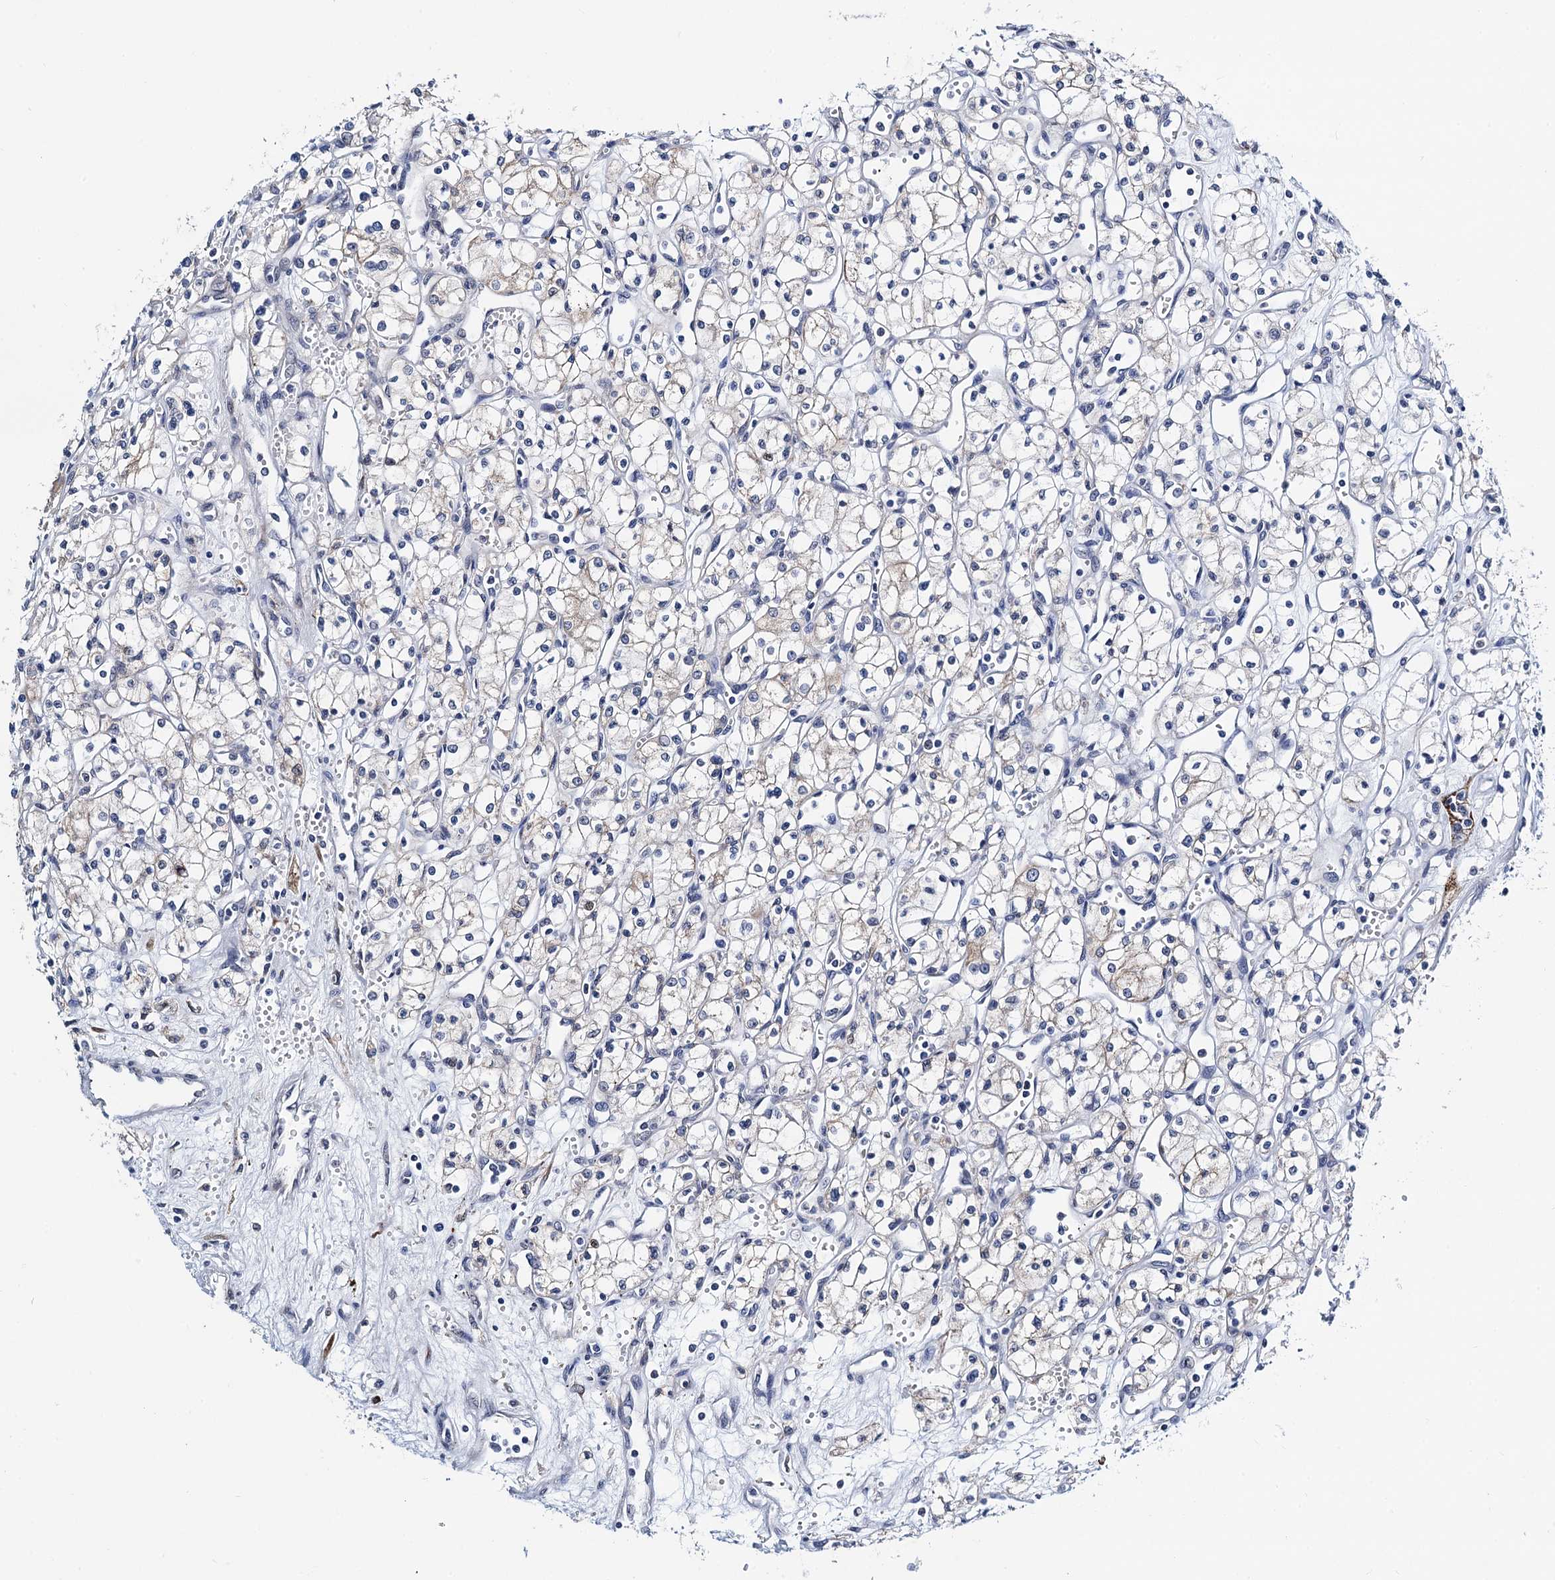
{"staining": {"intensity": "negative", "quantity": "none", "location": "none"}, "tissue": "renal cancer", "cell_type": "Tumor cells", "image_type": "cancer", "snomed": [{"axis": "morphology", "description": "Adenocarcinoma, NOS"}, {"axis": "topography", "description": "Kidney"}], "caption": "DAB (3,3'-diaminobenzidine) immunohistochemical staining of human renal cancer exhibits no significant expression in tumor cells.", "gene": "SLC7A10", "patient": {"sex": "male", "age": 59}}